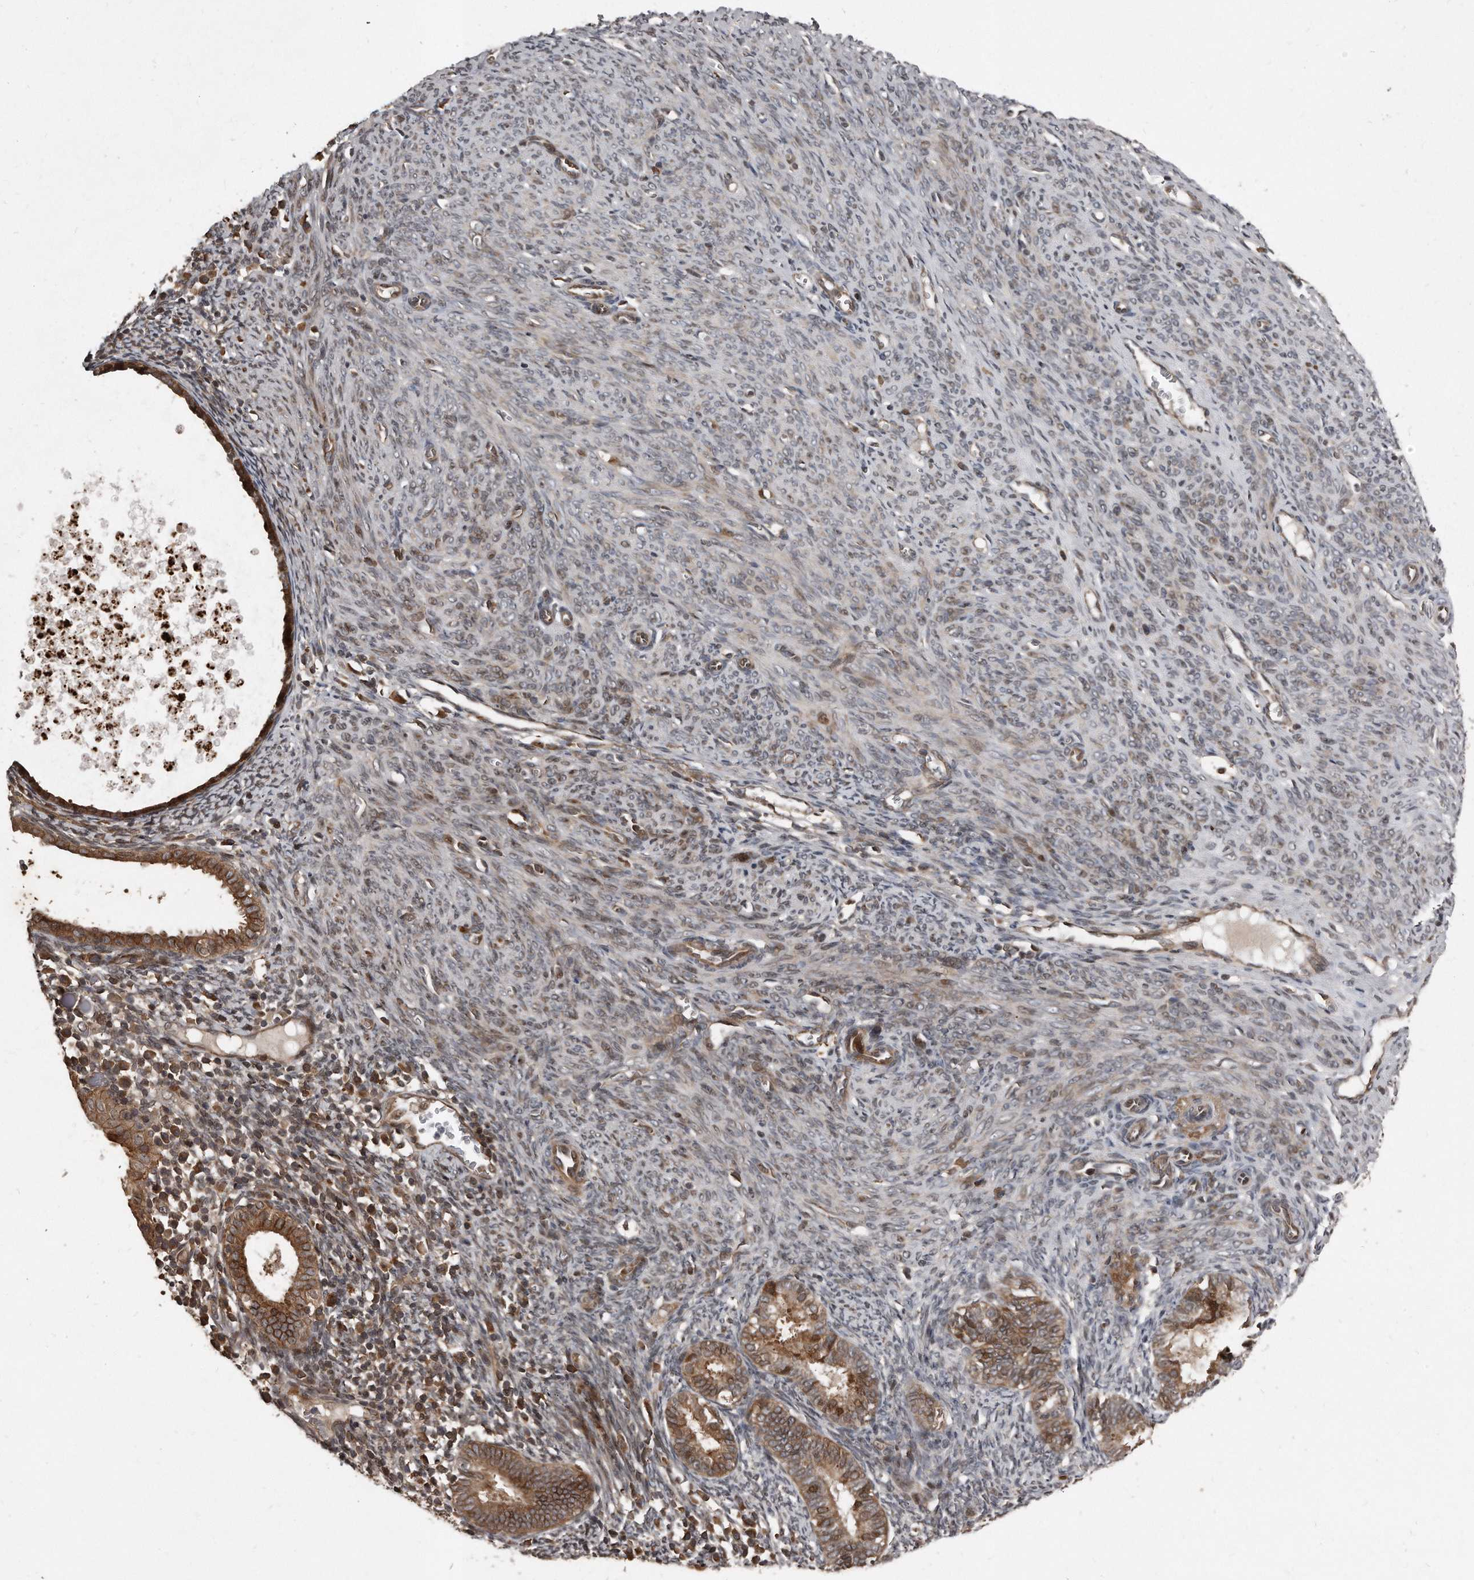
{"staining": {"intensity": "strong", "quantity": ">75%", "location": "cytoplasmic/membranous"}, "tissue": "endometrial cancer", "cell_type": "Tumor cells", "image_type": "cancer", "snomed": [{"axis": "morphology", "description": "Adenocarcinoma, NOS"}, {"axis": "topography", "description": "Uterus"}], "caption": "Immunohistochemical staining of endometrial cancer displays strong cytoplasmic/membranous protein positivity in approximately >75% of tumor cells.", "gene": "GCH1", "patient": {"sex": "female", "age": 77}}